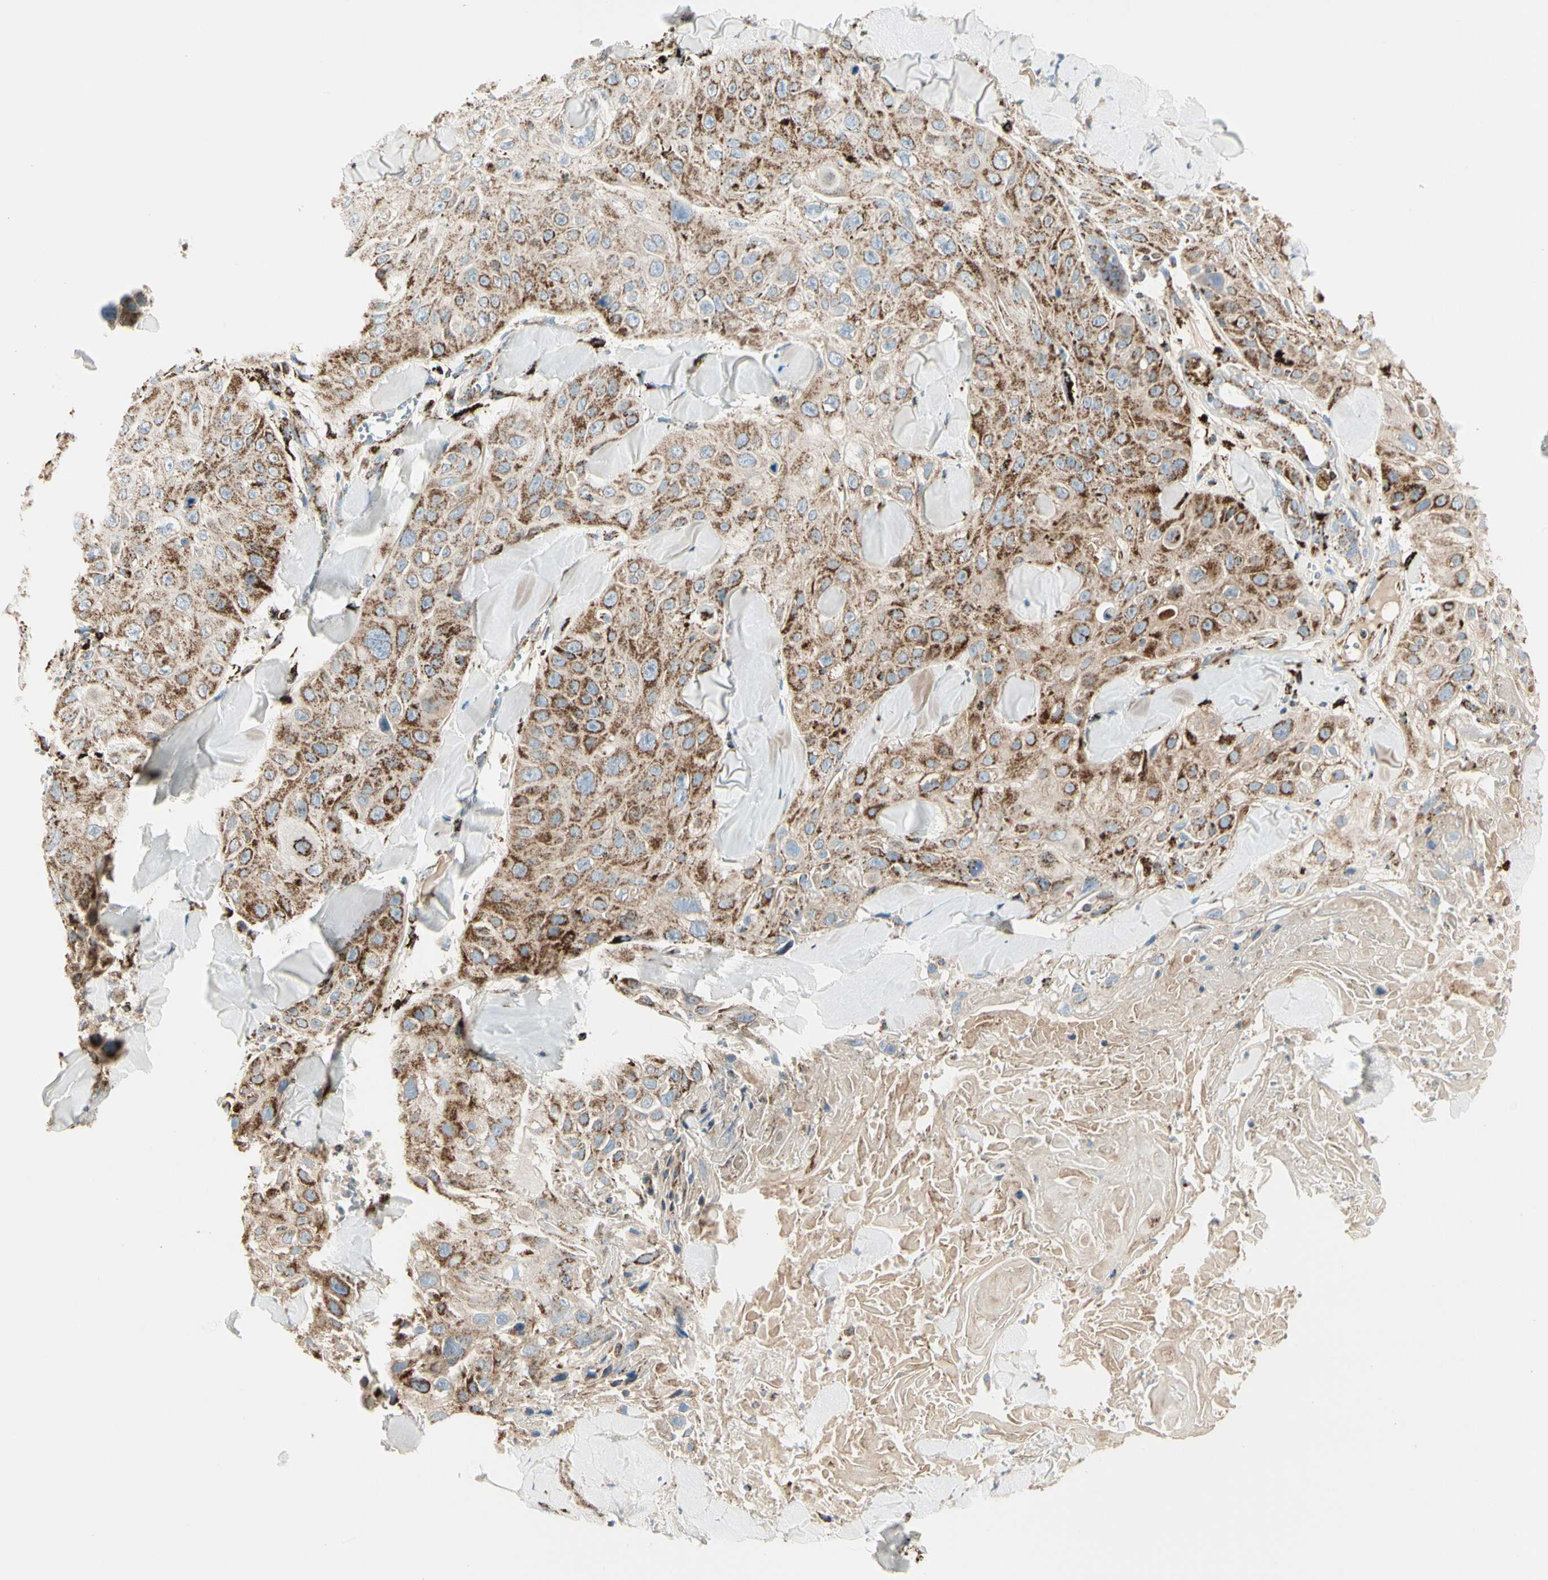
{"staining": {"intensity": "moderate", "quantity": ">75%", "location": "cytoplasmic/membranous"}, "tissue": "skin cancer", "cell_type": "Tumor cells", "image_type": "cancer", "snomed": [{"axis": "morphology", "description": "Squamous cell carcinoma, NOS"}, {"axis": "topography", "description": "Skin"}], "caption": "This is an image of immunohistochemistry staining of skin cancer (squamous cell carcinoma), which shows moderate positivity in the cytoplasmic/membranous of tumor cells.", "gene": "ME2", "patient": {"sex": "male", "age": 86}}